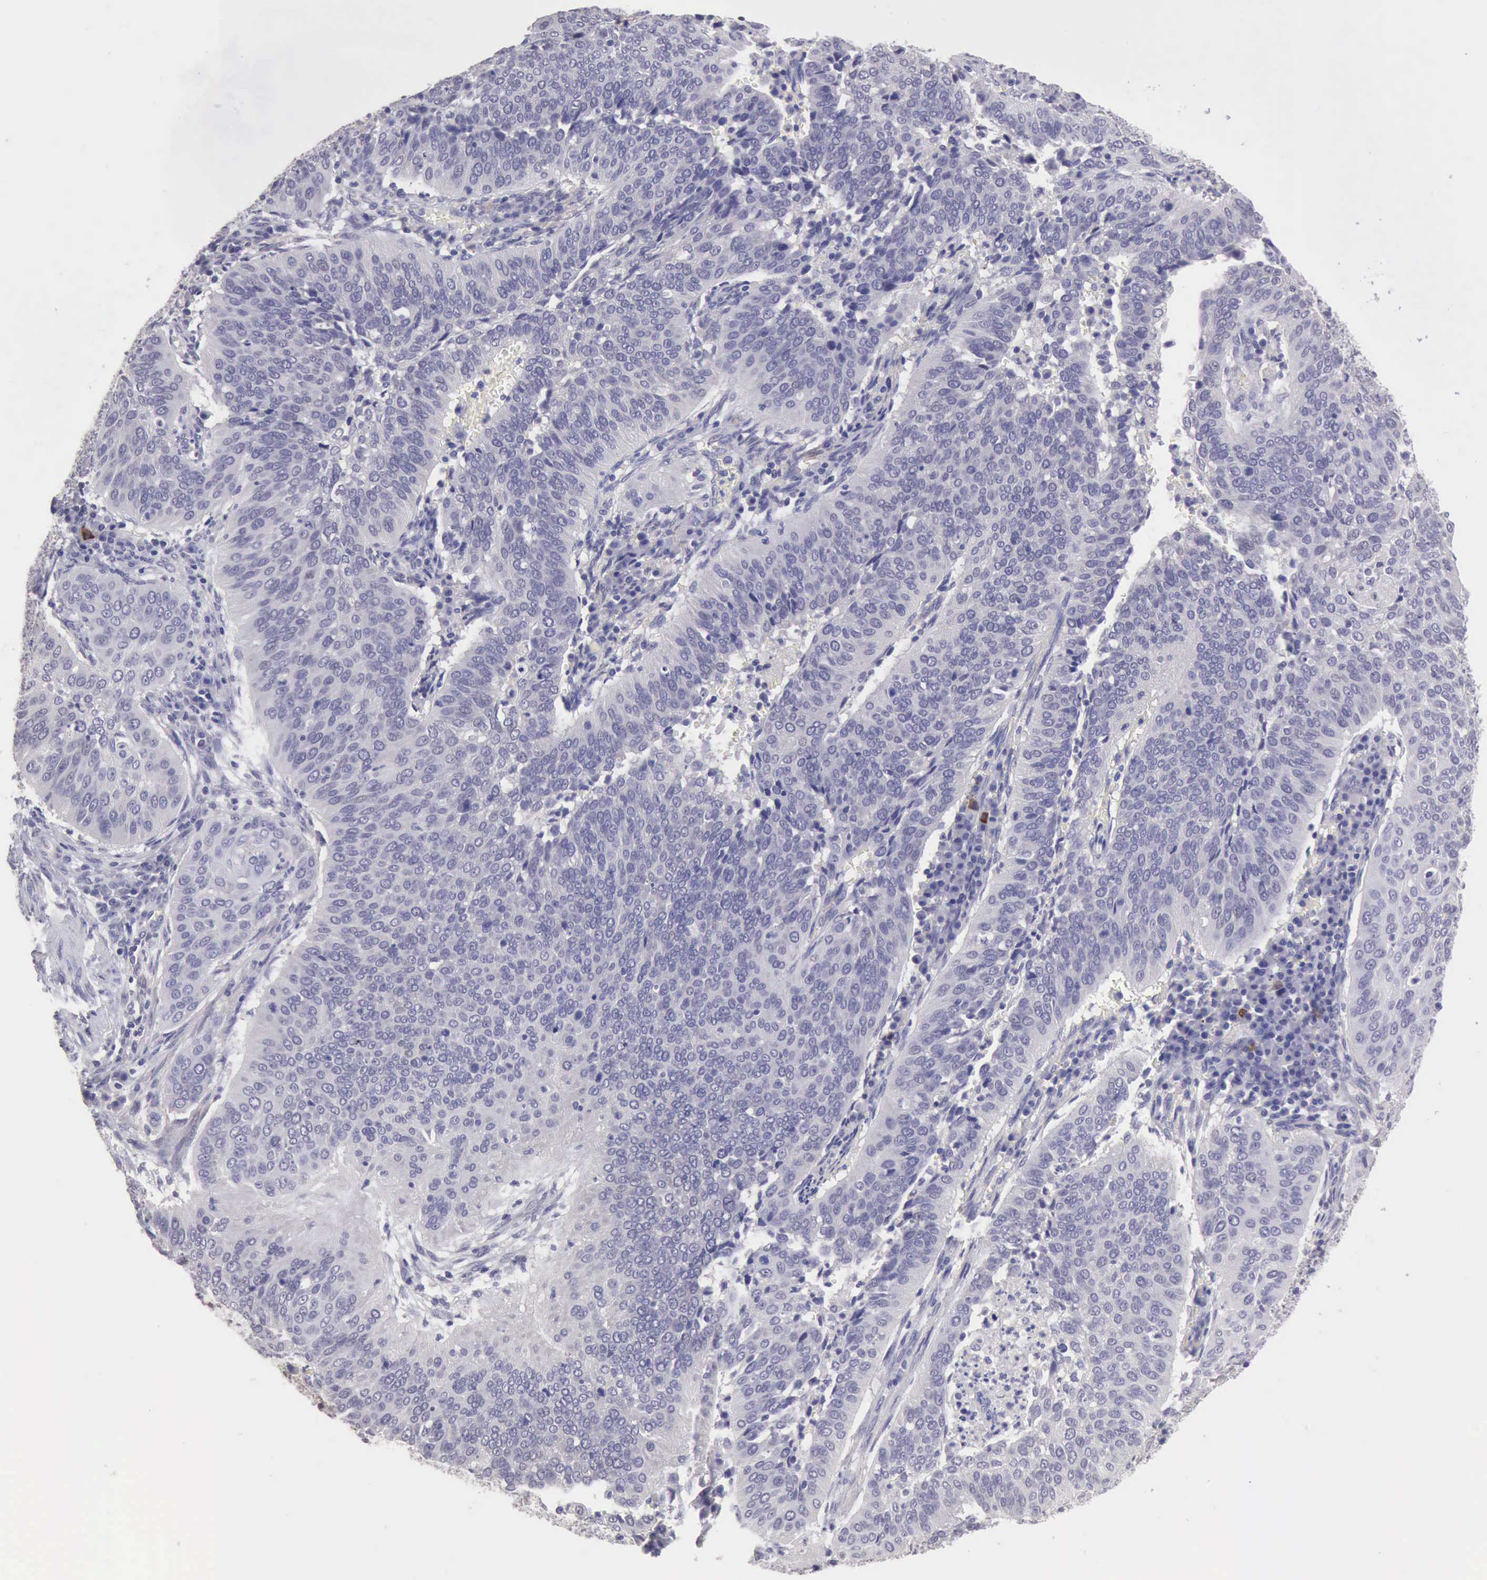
{"staining": {"intensity": "negative", "quantity": "none", "location": "none"}, "tissue": "cervical cancer", "cell_type": "Tumor cells", "image_type": "cancer", "snomed": [{"axis": "morphology", "description": "Squamous cell carcinoma, NOS"}, {"axis": "topography", "description": "Cervix"}], "caption": "DAB immunohistochemical staining of cervical cancer displays no significant staining in tumor cells.", "gene": "KCND1", "patient": {"sex": "female", "age": 39}}